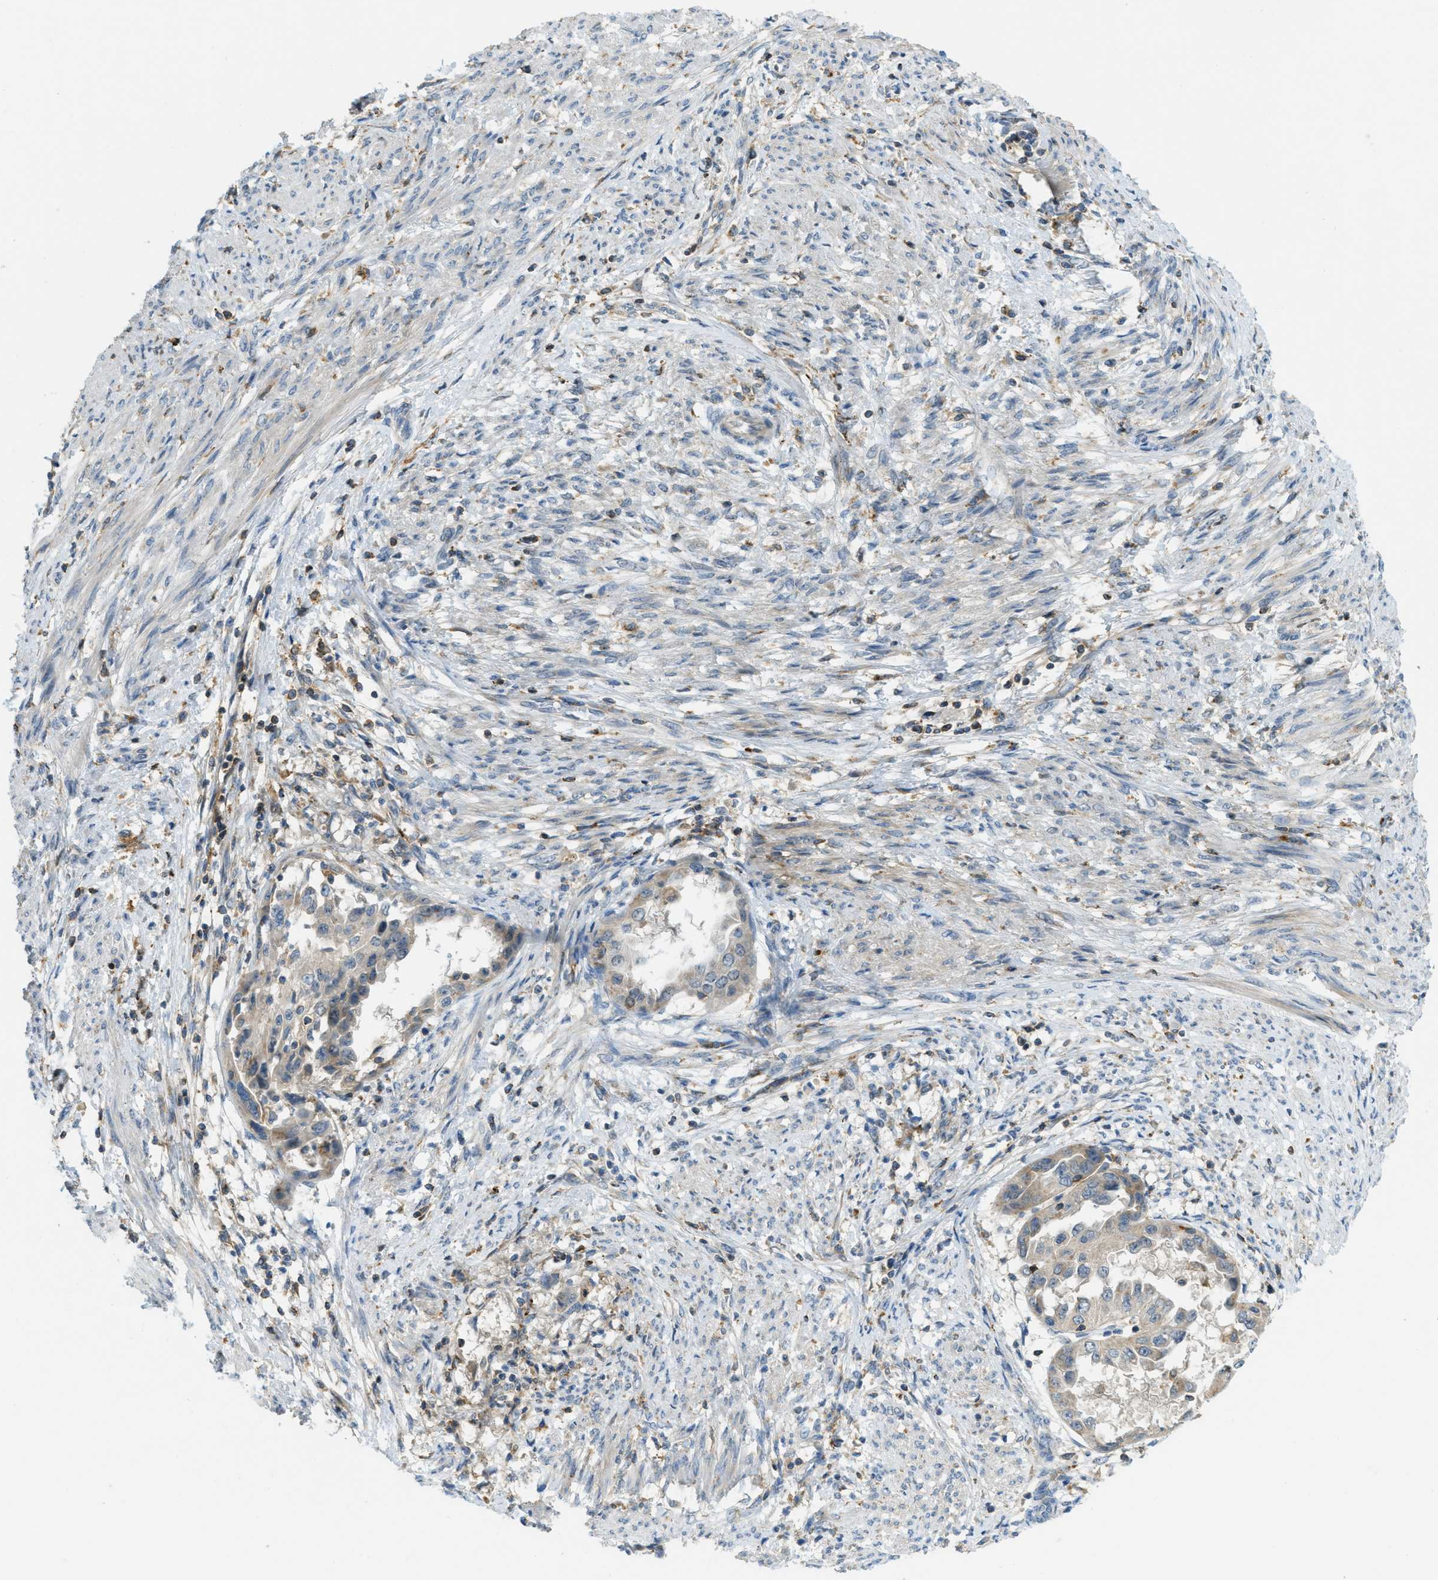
{"staining": {"intensity": "weak", "quantity": "<25%", "location": "cytoplasmic/membranous"}, "tissue": "endometrial cancer", "cell_type": "Tumor cells", "image_type": "cancer", "snomed": [{"axis": "morphology", "description": "Adenocarcinoma, NOS"}, {"axis": "topography", "description": "Endometrium"}], "caption": "The IHC micrograph has no significant expression in tumor cells of endometrial cancer (adenocarcinoma) tissue.", "gene": "PLBD2", "patient": {"sex": "female", "age": 85}}